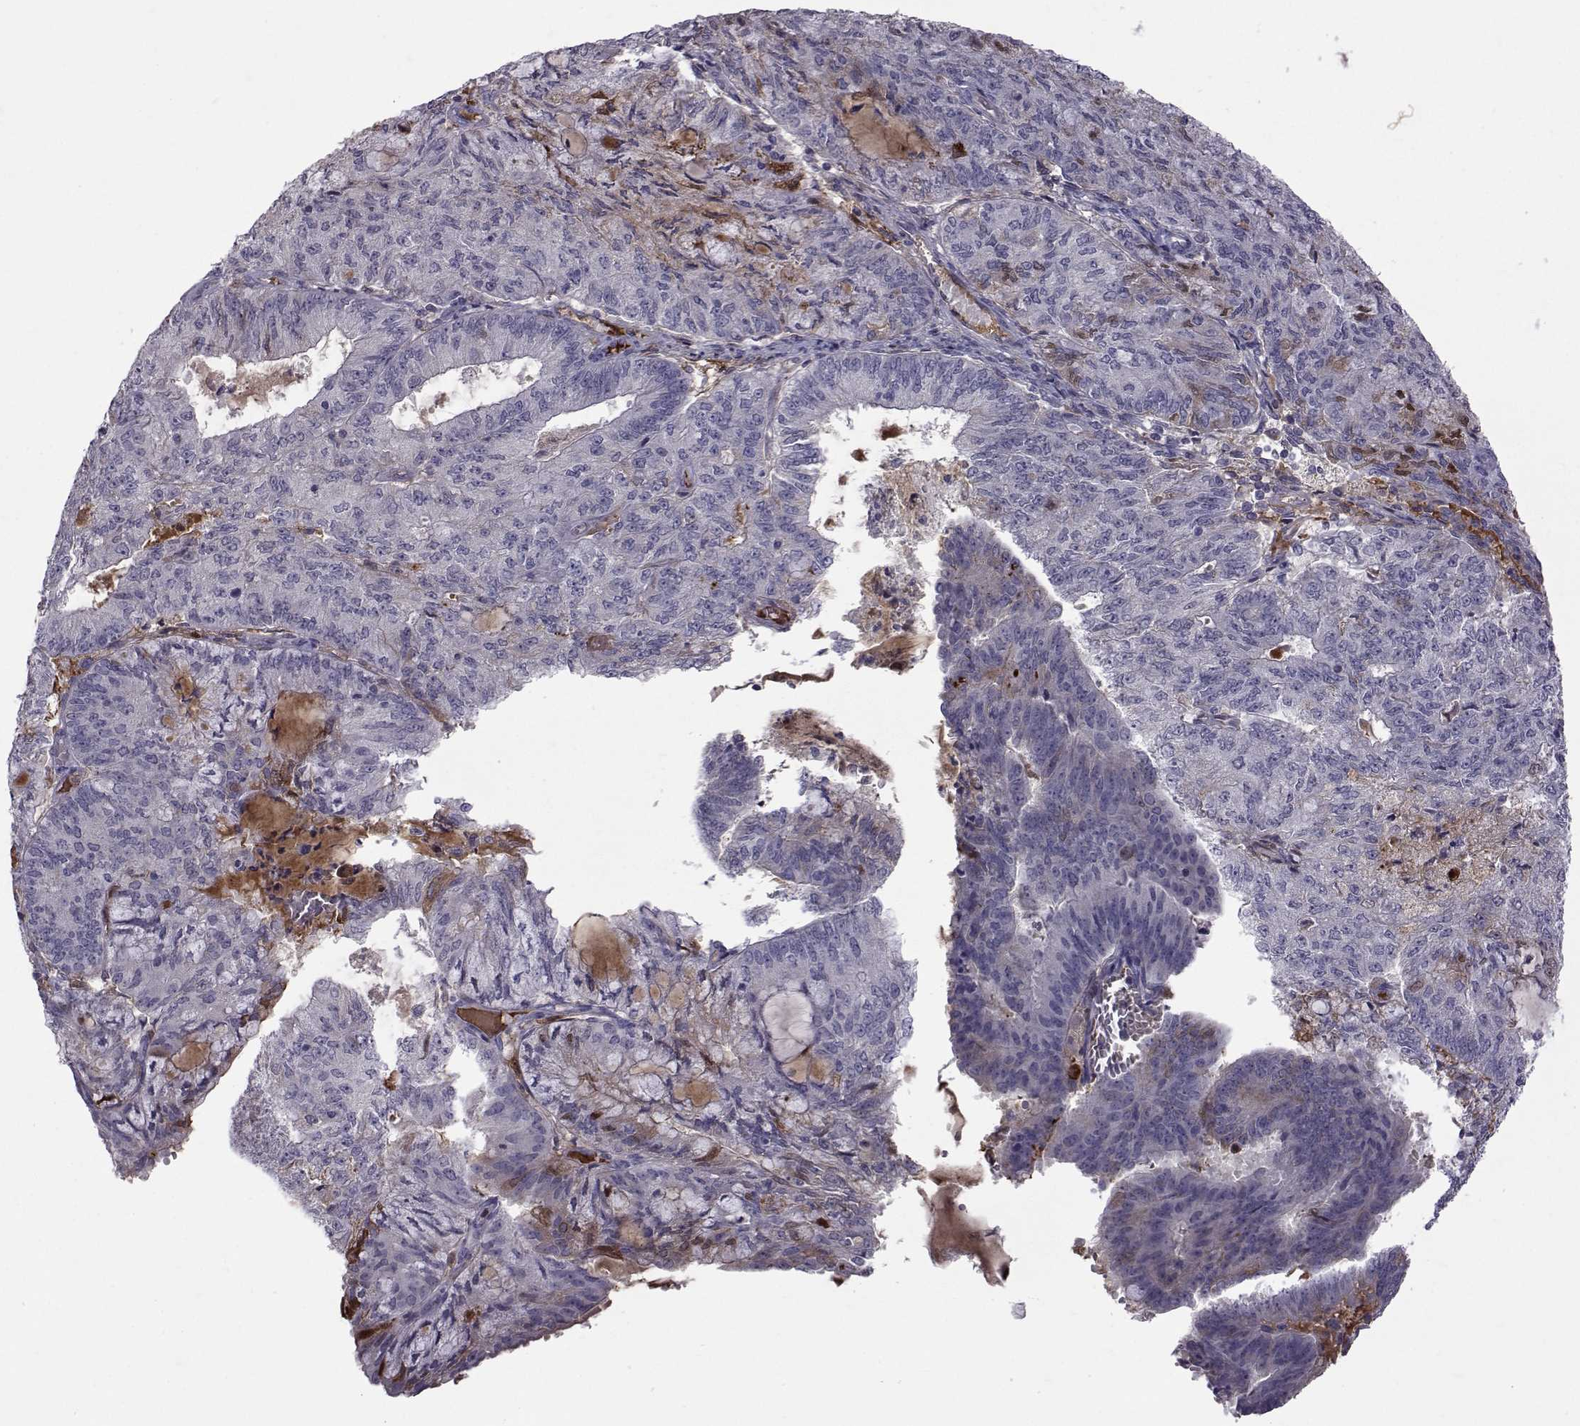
{"staining": {"intensity": "negative", "quantity": "none", "location": "none"}, "tissue": "endometrial cancer", "cell_type": "Tumor cells", "image_type": "cancer", "snomed": [{"axis": "morphology", "description": "Adenocarcinoma, NOS"}, {"axis": "topography", "description": "Endometrium"}], "caption": "IHC of adenocarcinoma (endometrial) displays no expression in tumor cells.", "gene": "TNFRSF11B", "patient": {"sex": "female", "age": 82}}